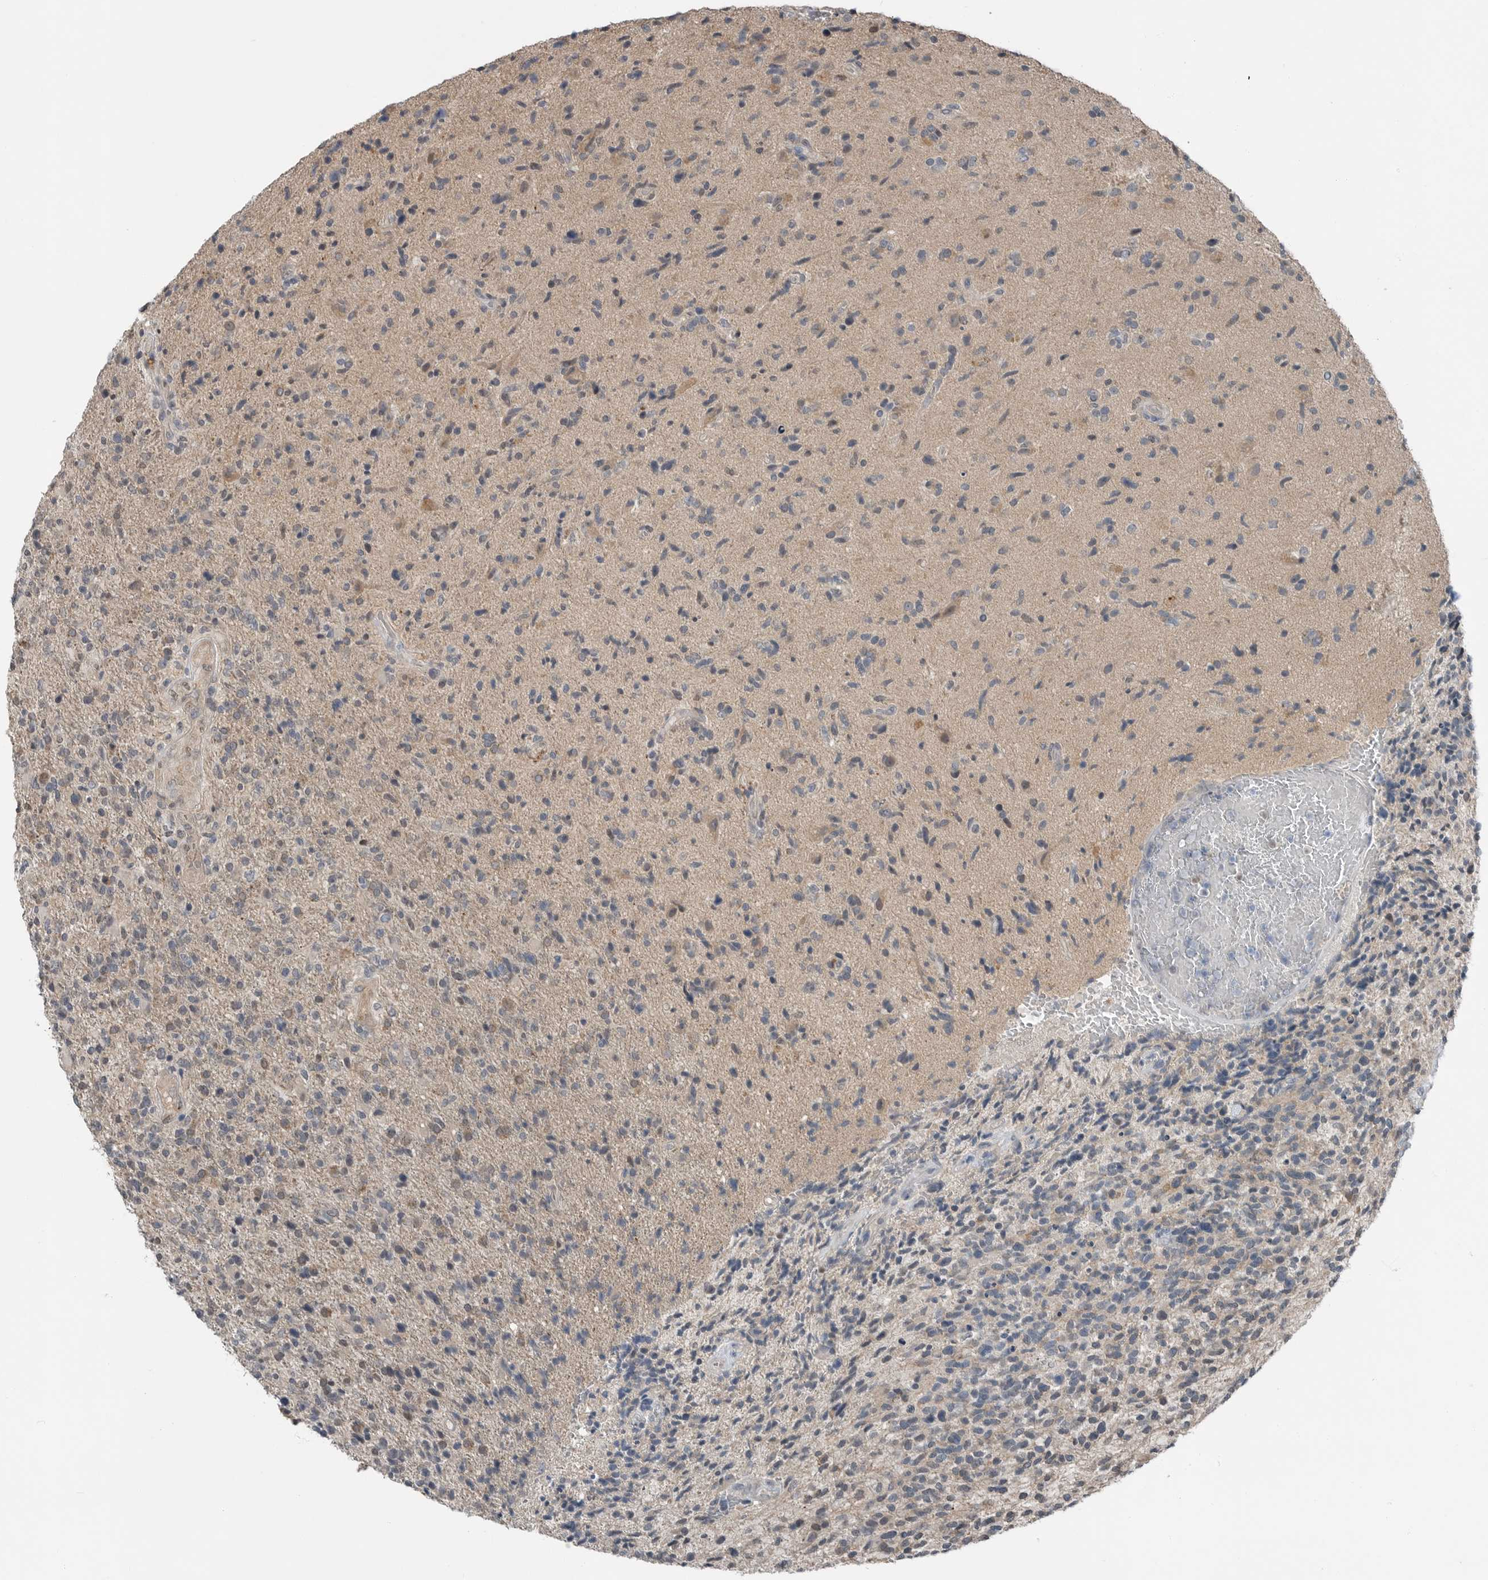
{"staining": {"intensity": "negative", "quantity": "none", "location": "none"}, "tissue": "glioma", "cell_type": "Tumor cells", "image_type": "cancer", "snomed": [{"axis": "morphology", "description": "Glioma, malignant, High grade"}, {"axis": "topography", "description": "Brain"}], "caption": "Tumor cells show no significant protein expression in malignant glioma (high-grade).", "gene": "MFAP3L", "patient": {"sex": "male", "age": 72}}